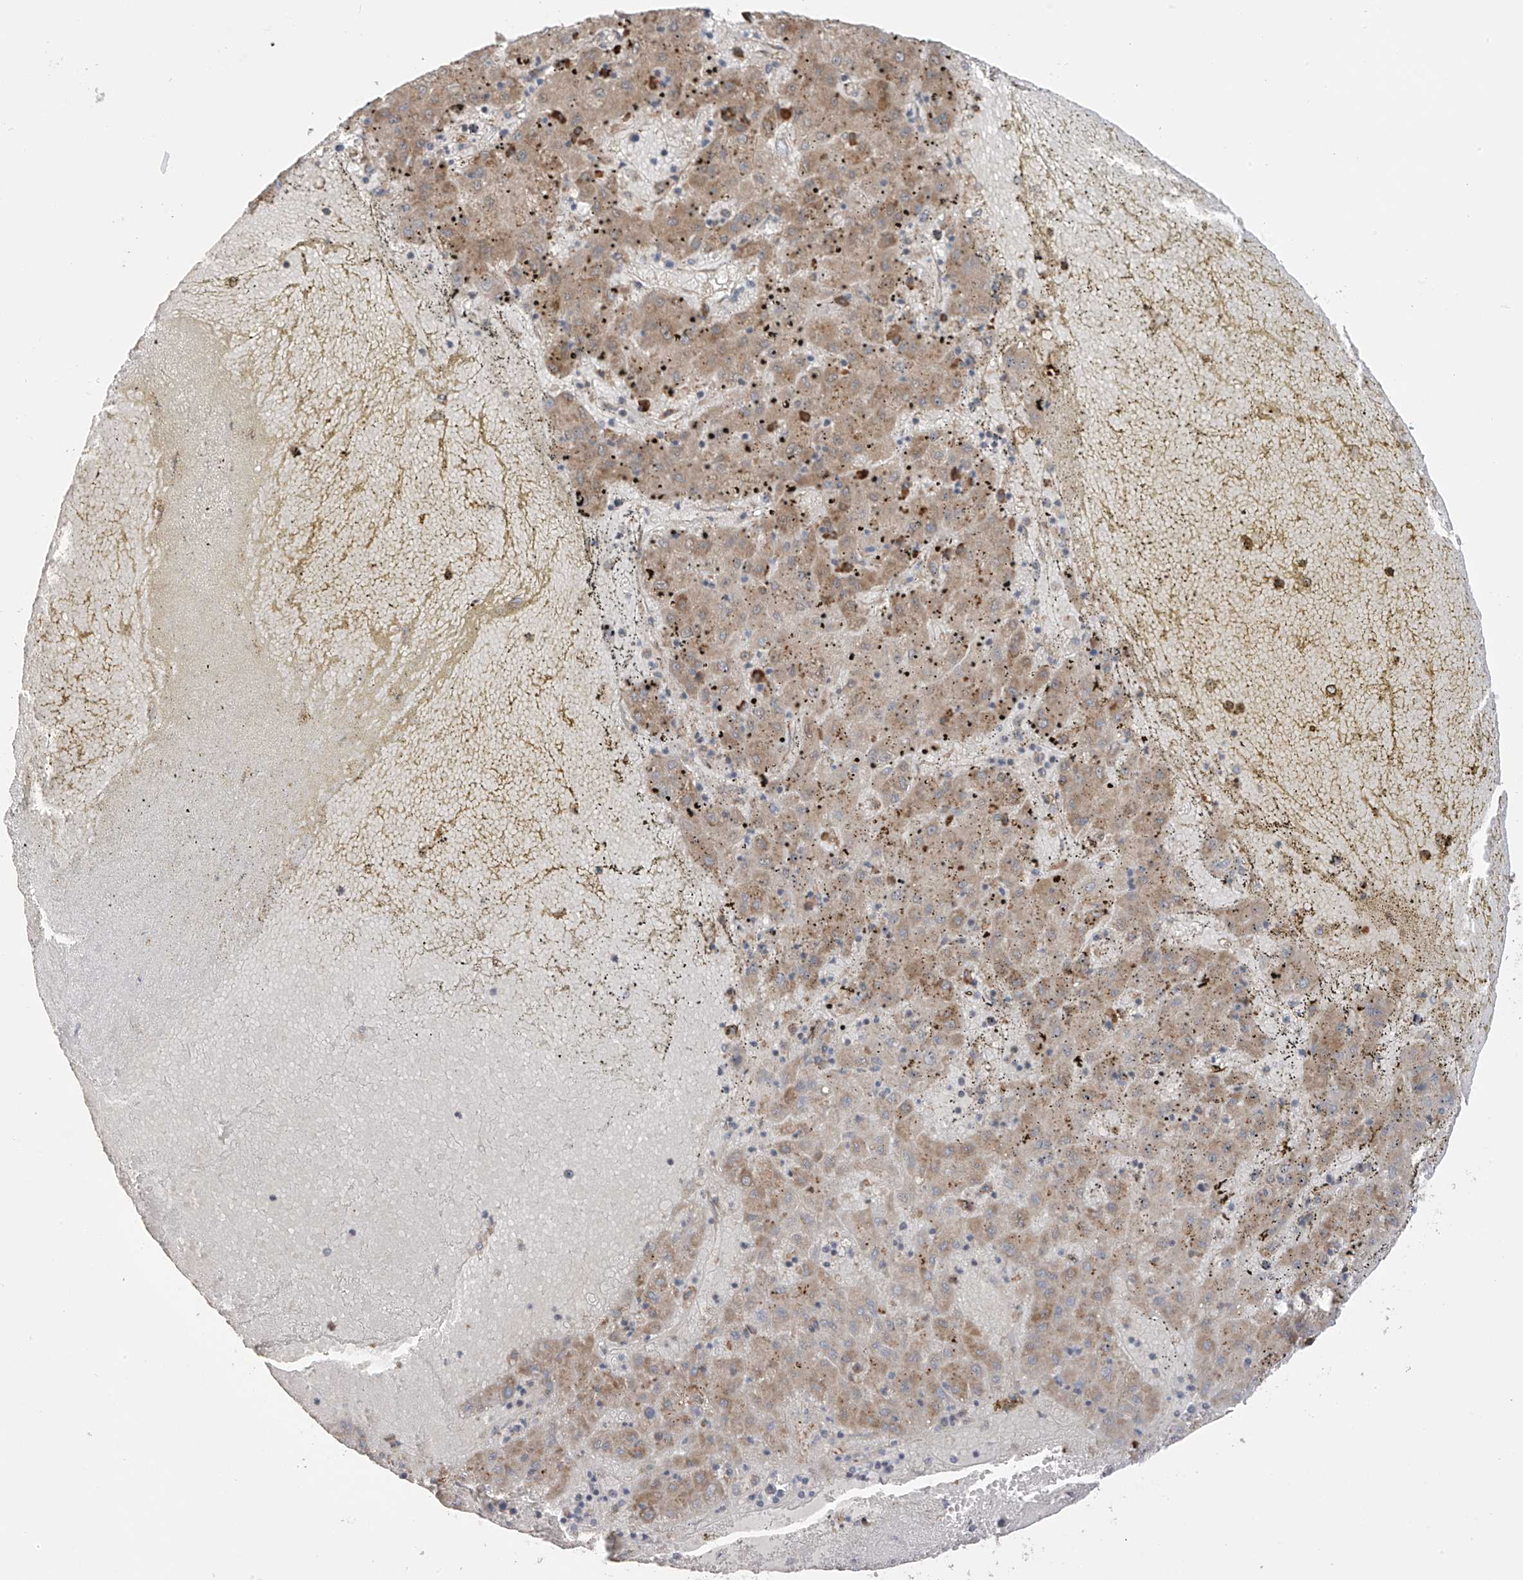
{"staining": {"intensity": "weak", "quantity": "25%-75%", "location": "cytoplasmic/membranous"}, "tissue": "liver cancer", "cell_type": "Tumor cells", "image_type": "cancer", "snomed": [{"axis": "morphology", "description": "Carcinoma, Hepatocellular, NOS"}, {"axis": "topography", "description": "Liver"}], "caption": "About 25%-75% of tumor cells in human liver hepatocellular carcinoma exhibit weak cytoplasmic/membranous protein staining as visualized by brown immunohistochemical staining.", "gene": "KIAA1522", "patient": {"sex": "male", "age": 72}}